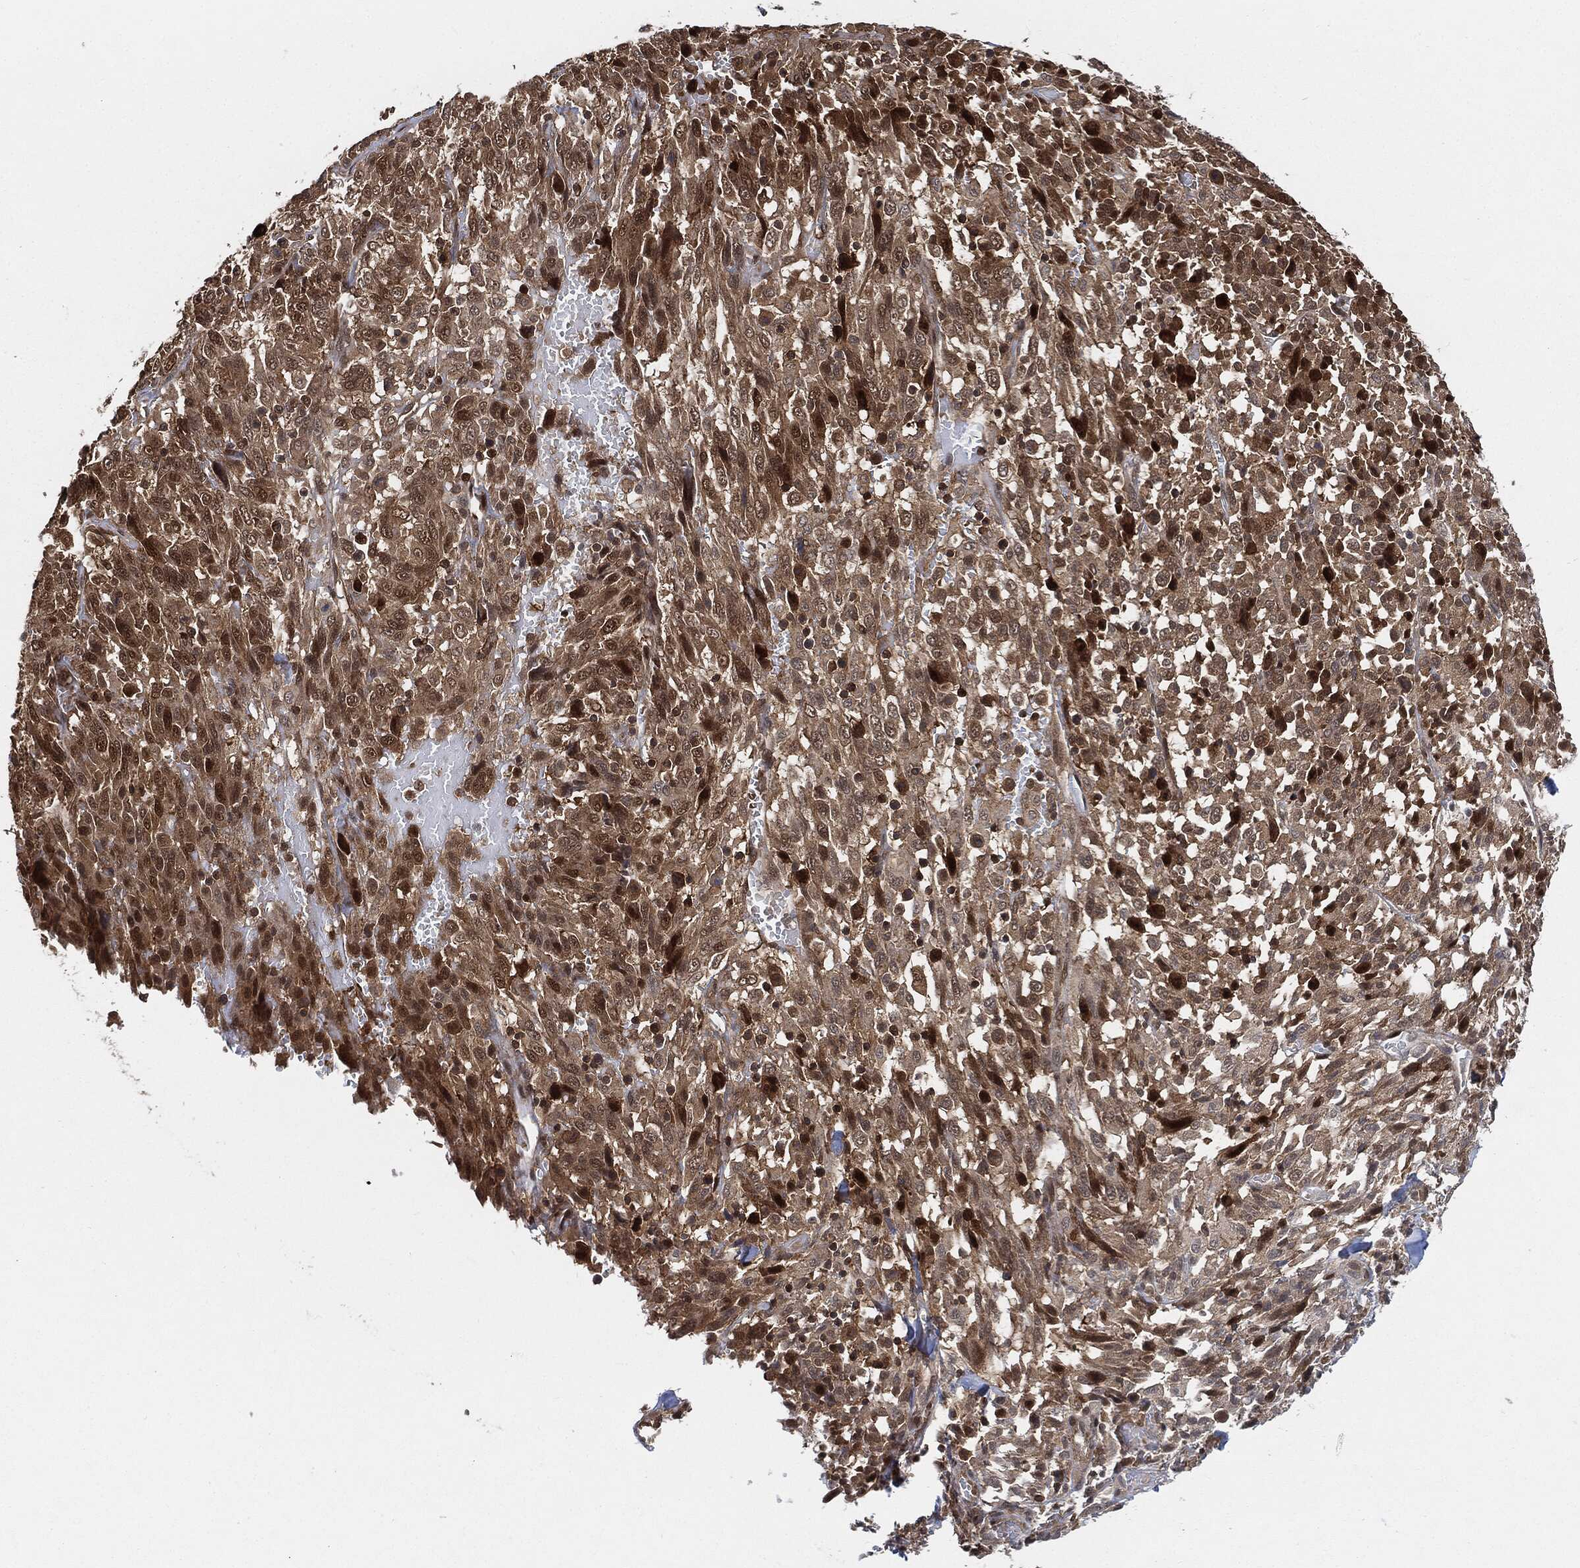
{"staining": {"intensity": "moderate", "quantity": "<25%", "location": "cytoplasmic/membranous,nuclear"}, "tissue": "melanoma", "cell_type": "Tumor cells", "image_type": "cancer", "snomed": [{"axis": "morphology", "description": "Malignant melanoma, NOS"}, {"axis": "topography", "description": "Skin"}], "caption": "Immunohistochemistry (IHC) photomicrograph of human melanoma stained for a protein (brown), which shows low levels of moderate cytoplasmic/membranous and nuclear positivity in approximately <25% of tumor cells.", "gene": "CUTA", "patient": {"sex": "female", "age": 91}}